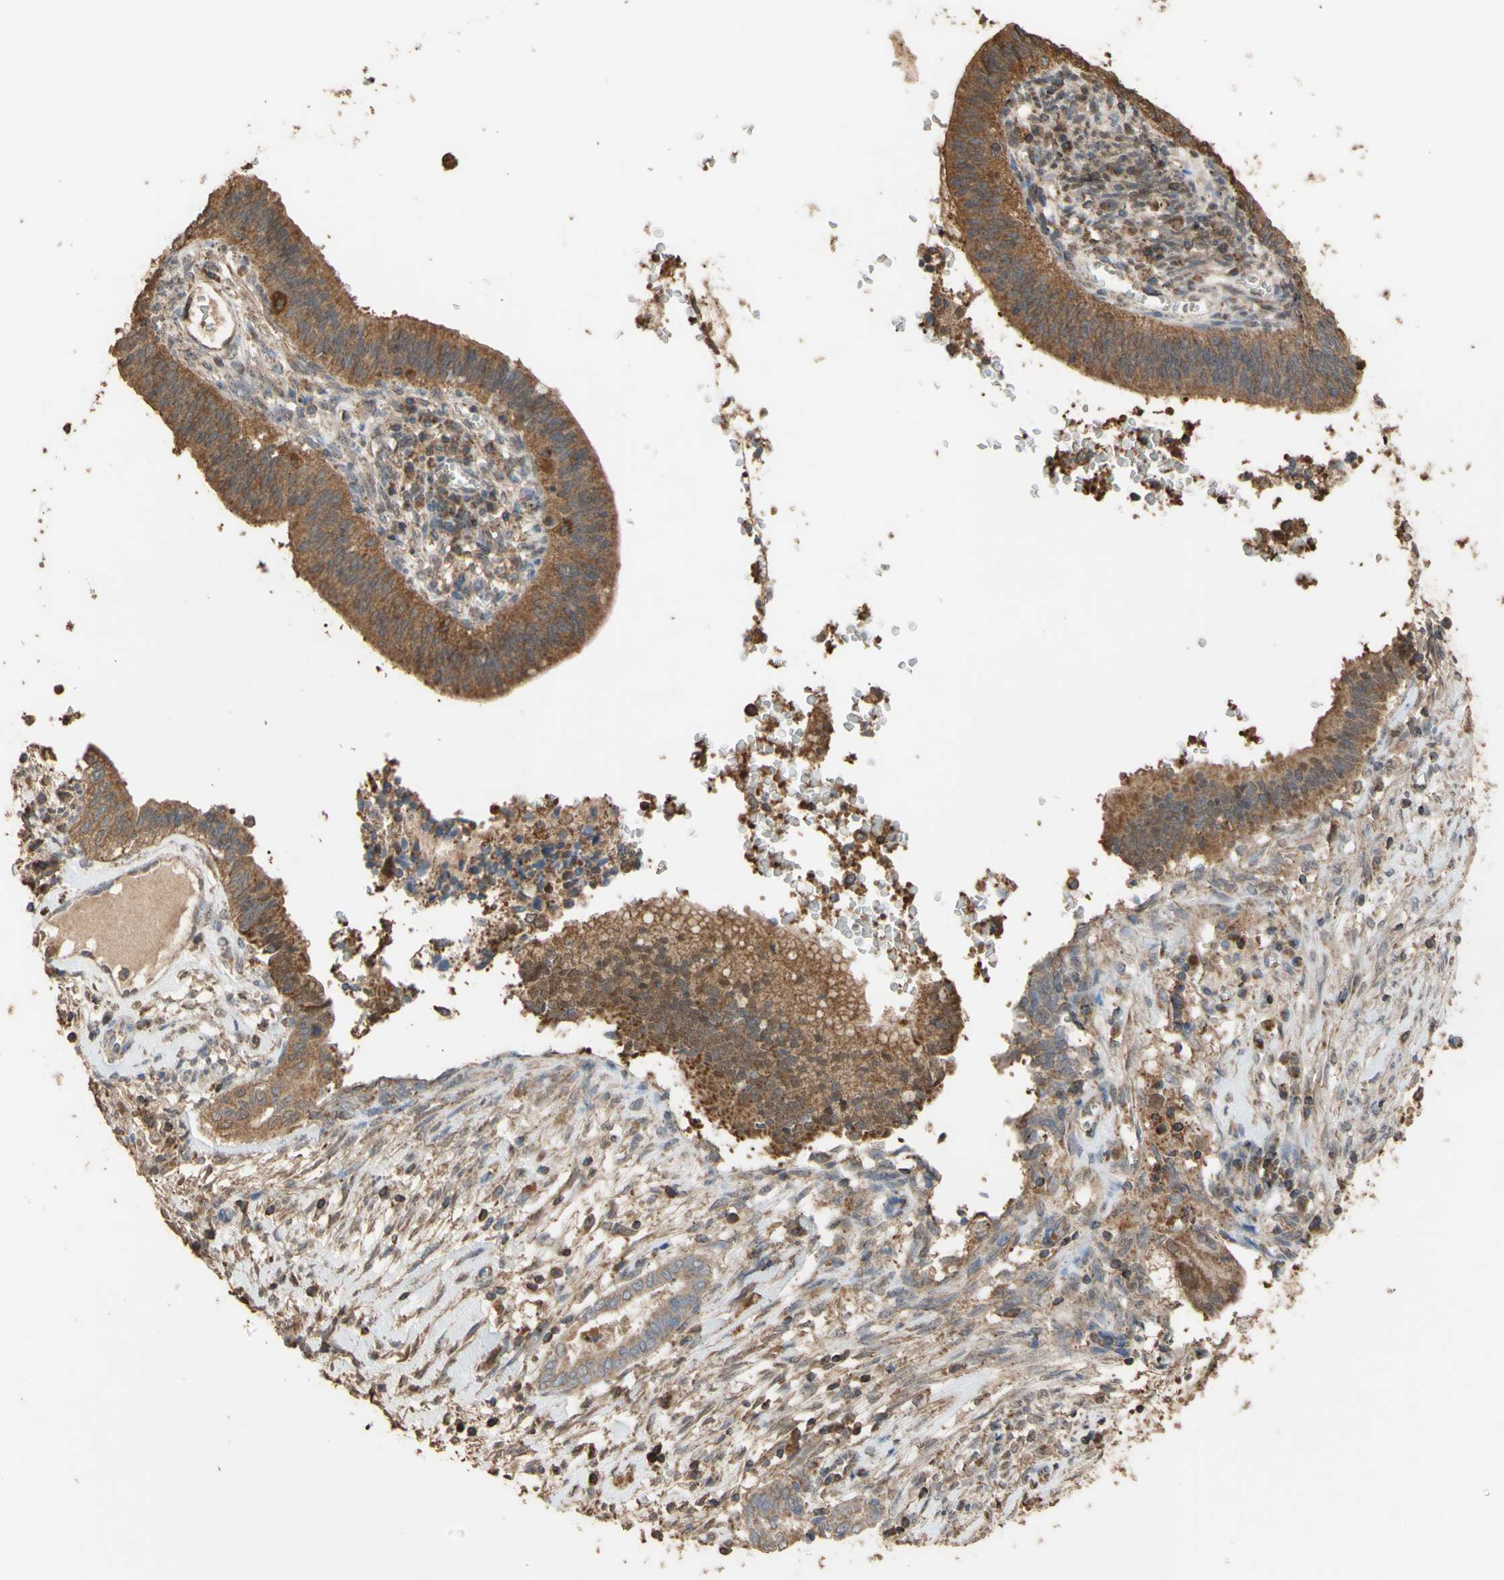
{"staining": {"intensity": "moderate", "quantity": ">75%", "location": "cytoplasmic/membranous"}, "tissue": "cervical cancer", "cell_type": "Tumor cells", "image_type": "cancer", "snomed": [{"axis": "morphology", "description": "Adenocarcinoma, NOS"}, {"axis": "topography", "description": "Cervix"}], "caption": "IHC of adenocarcinoma (cervical) displays medium levels of moderate cytoplasmic/membranous staining in about >75% of tumor cells.", "gene": "ALDH9A1", "patient": {"sex": "female", "age": 44}}